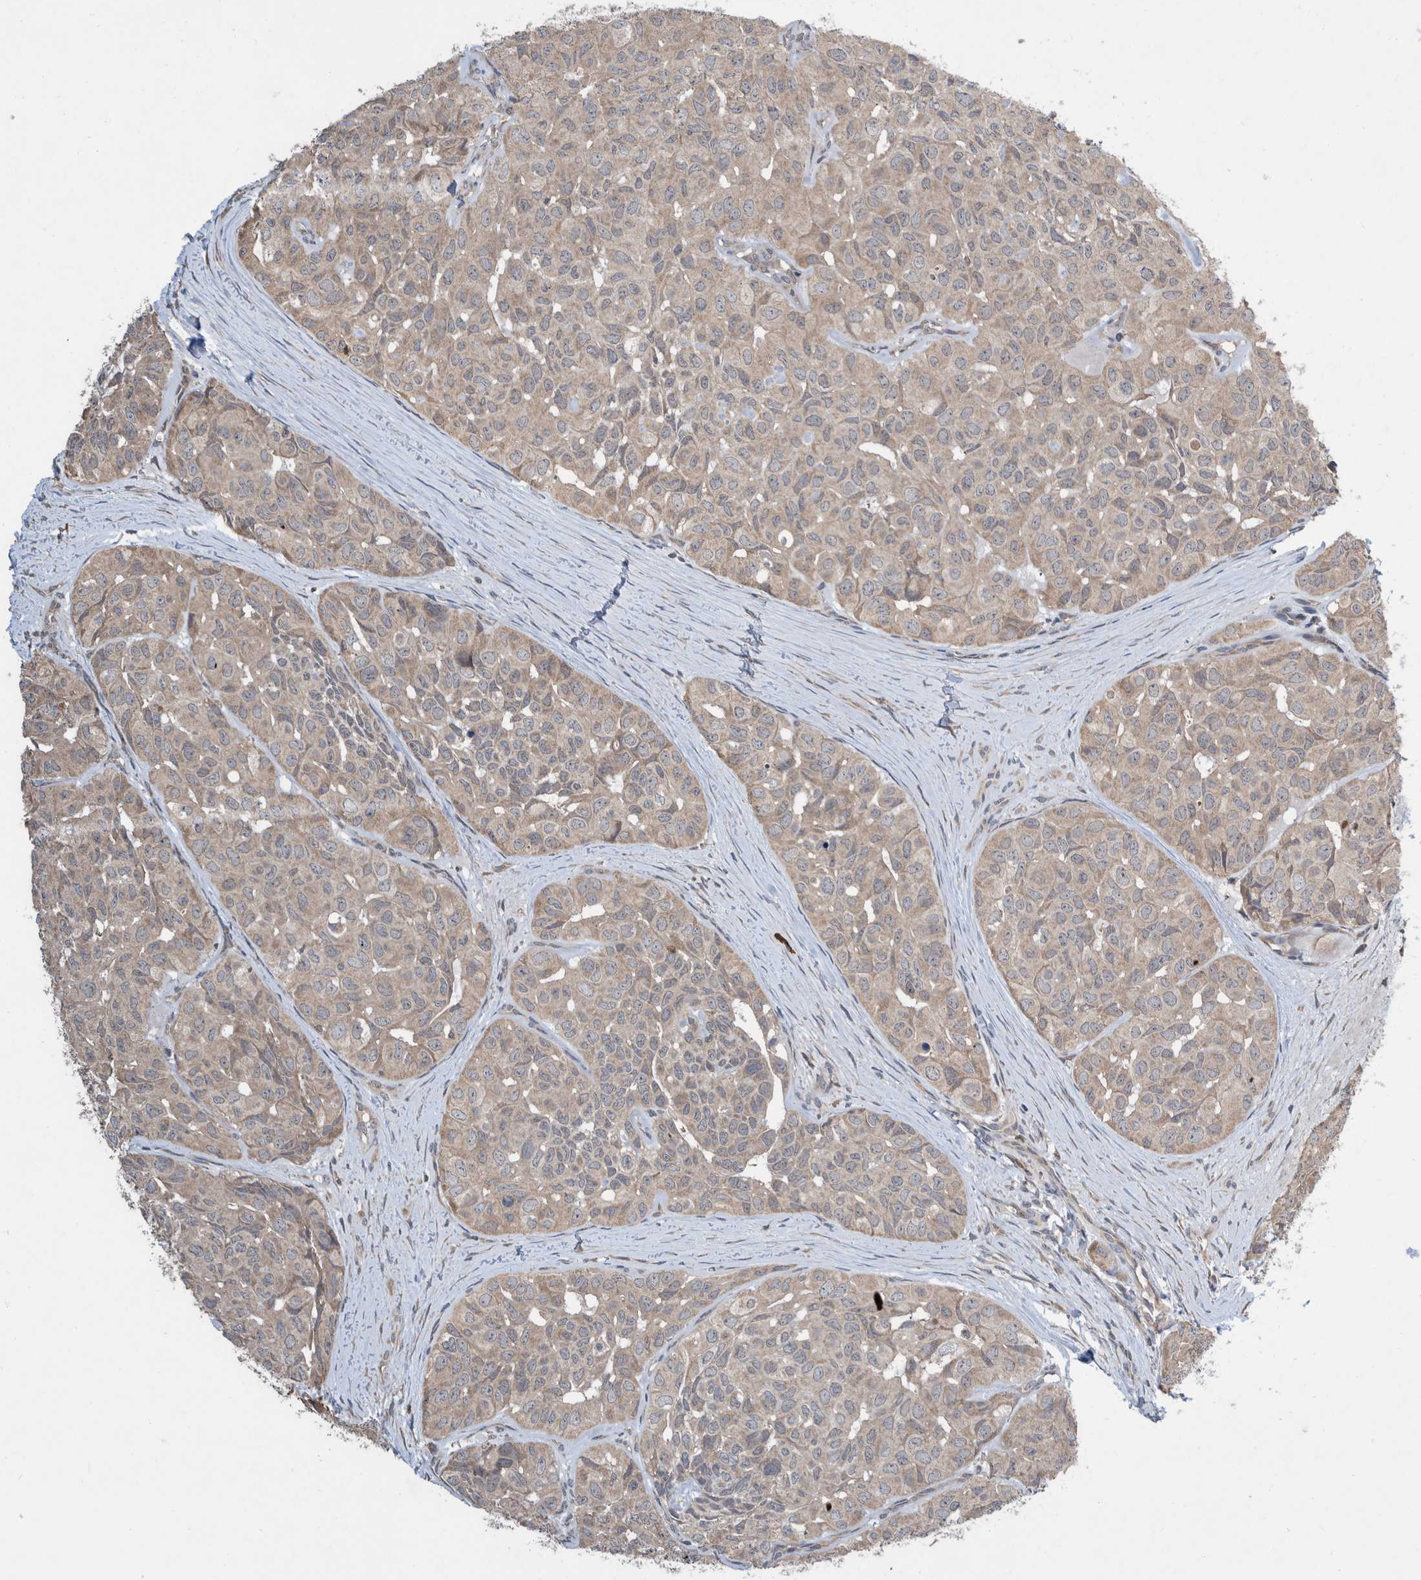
{"staining": {"intensity": "weak", "quantity": "<25%", "location": "cytoplasmic/membranous"}, "tissue": "head and neck cancer", "cell_type": "Tumor cells", "image_type": "cancer", "snomed": [{"axis": "morphology", "description": "Adenocarcinoma, NOS"}, {"axis": "topography", "description": "Salivary gland, NOS"}, {"axis": "topography", "description": "Head-Neck"}], "caption": "IHC micrograph of neoplastic tissue: human adenocarcinoma (head and neck) stained with DAB shows no significant protein expression in tumor cells.", "gene": "PLPBP", "patient": {"sex": "female", "age": 76}}